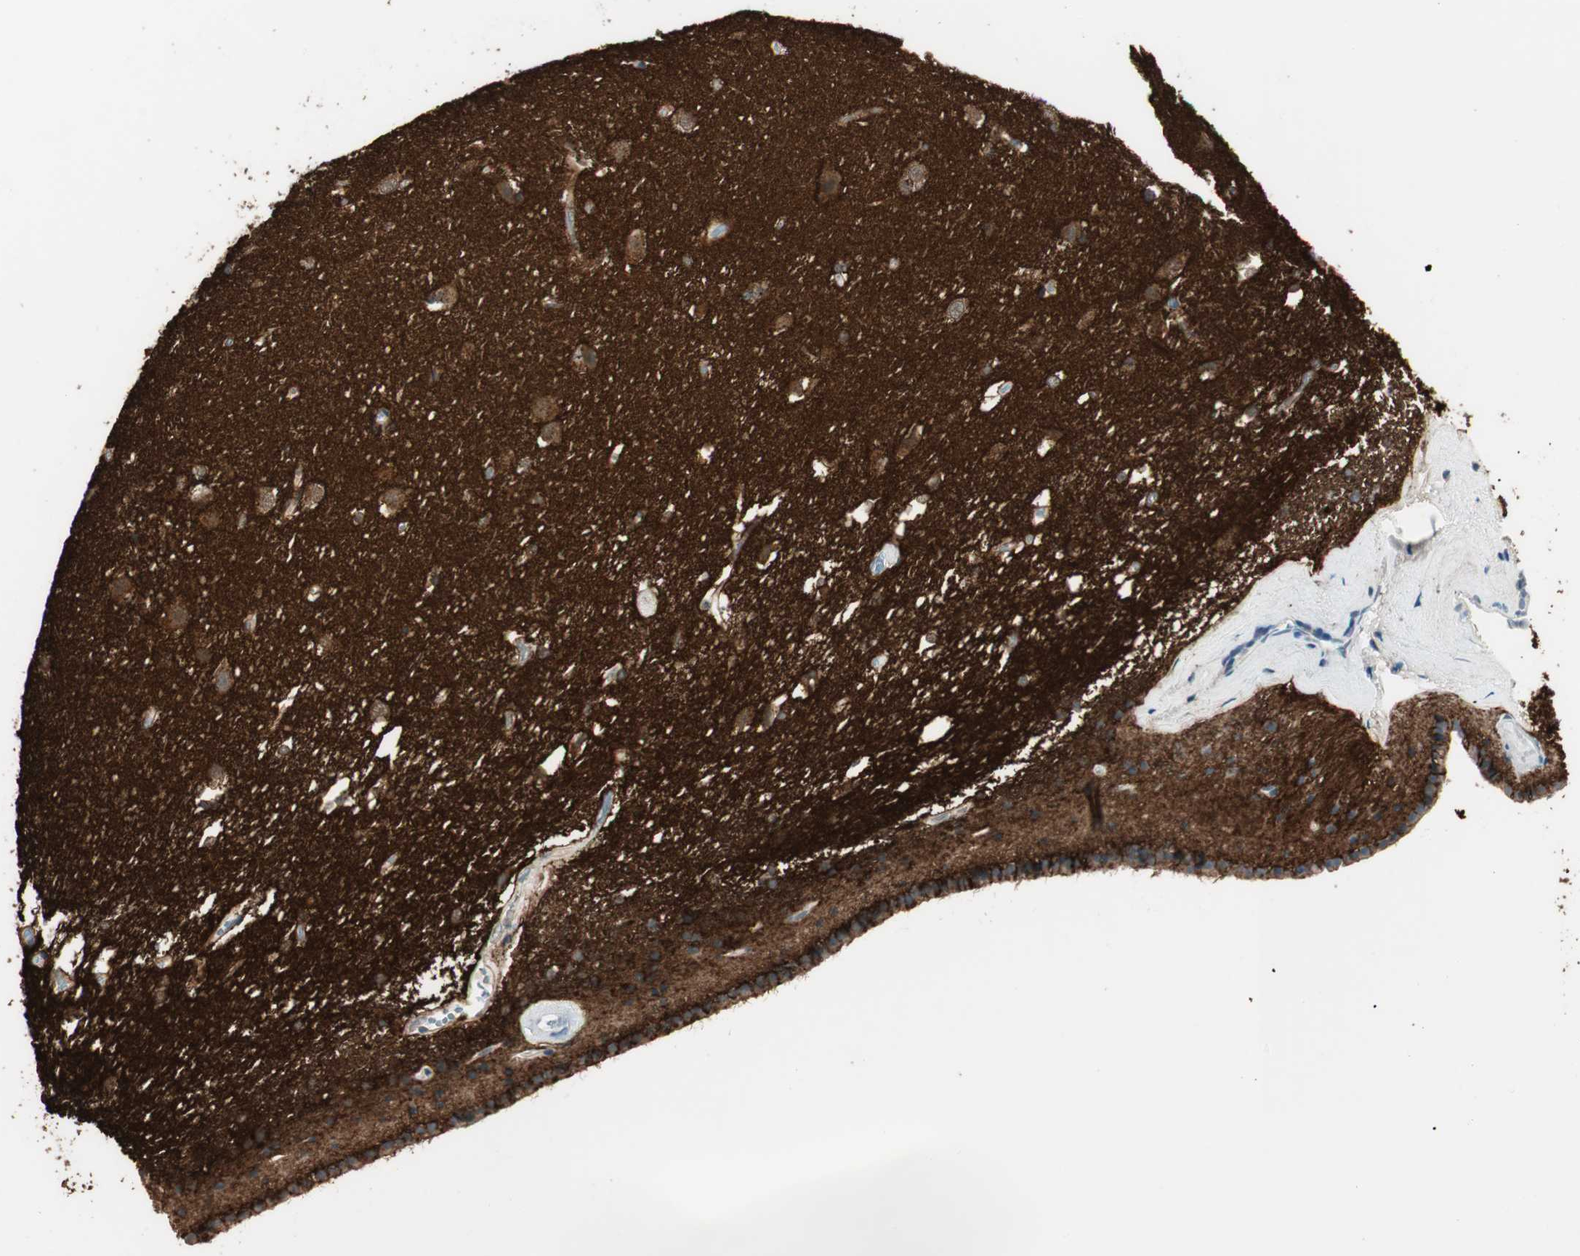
{"staining": {"intensity": "negative", "quantity": "none", "location": "none"}, "tissue": "caudate", "cell_type": "Glial cells", "image_type": "normal", "snomed": [{"axis": "morphology", "description": "Normal tissue, NOS"}, {"axis": "topography", "description": "Lateral ventricle wall"}], "caption": "An immunohistochemistry (IHC) histopathology image of benign caudate is shown. There is no staining in glial cells of caudate. (Stains: DAB (3,3'-diaminobenzidine) IHC with hematoxylin counter stain, Microscopy: brightfield microscopy at high magnification).", "gene": "GNAO1", "patient": {"sex": "female", "age": 19}}